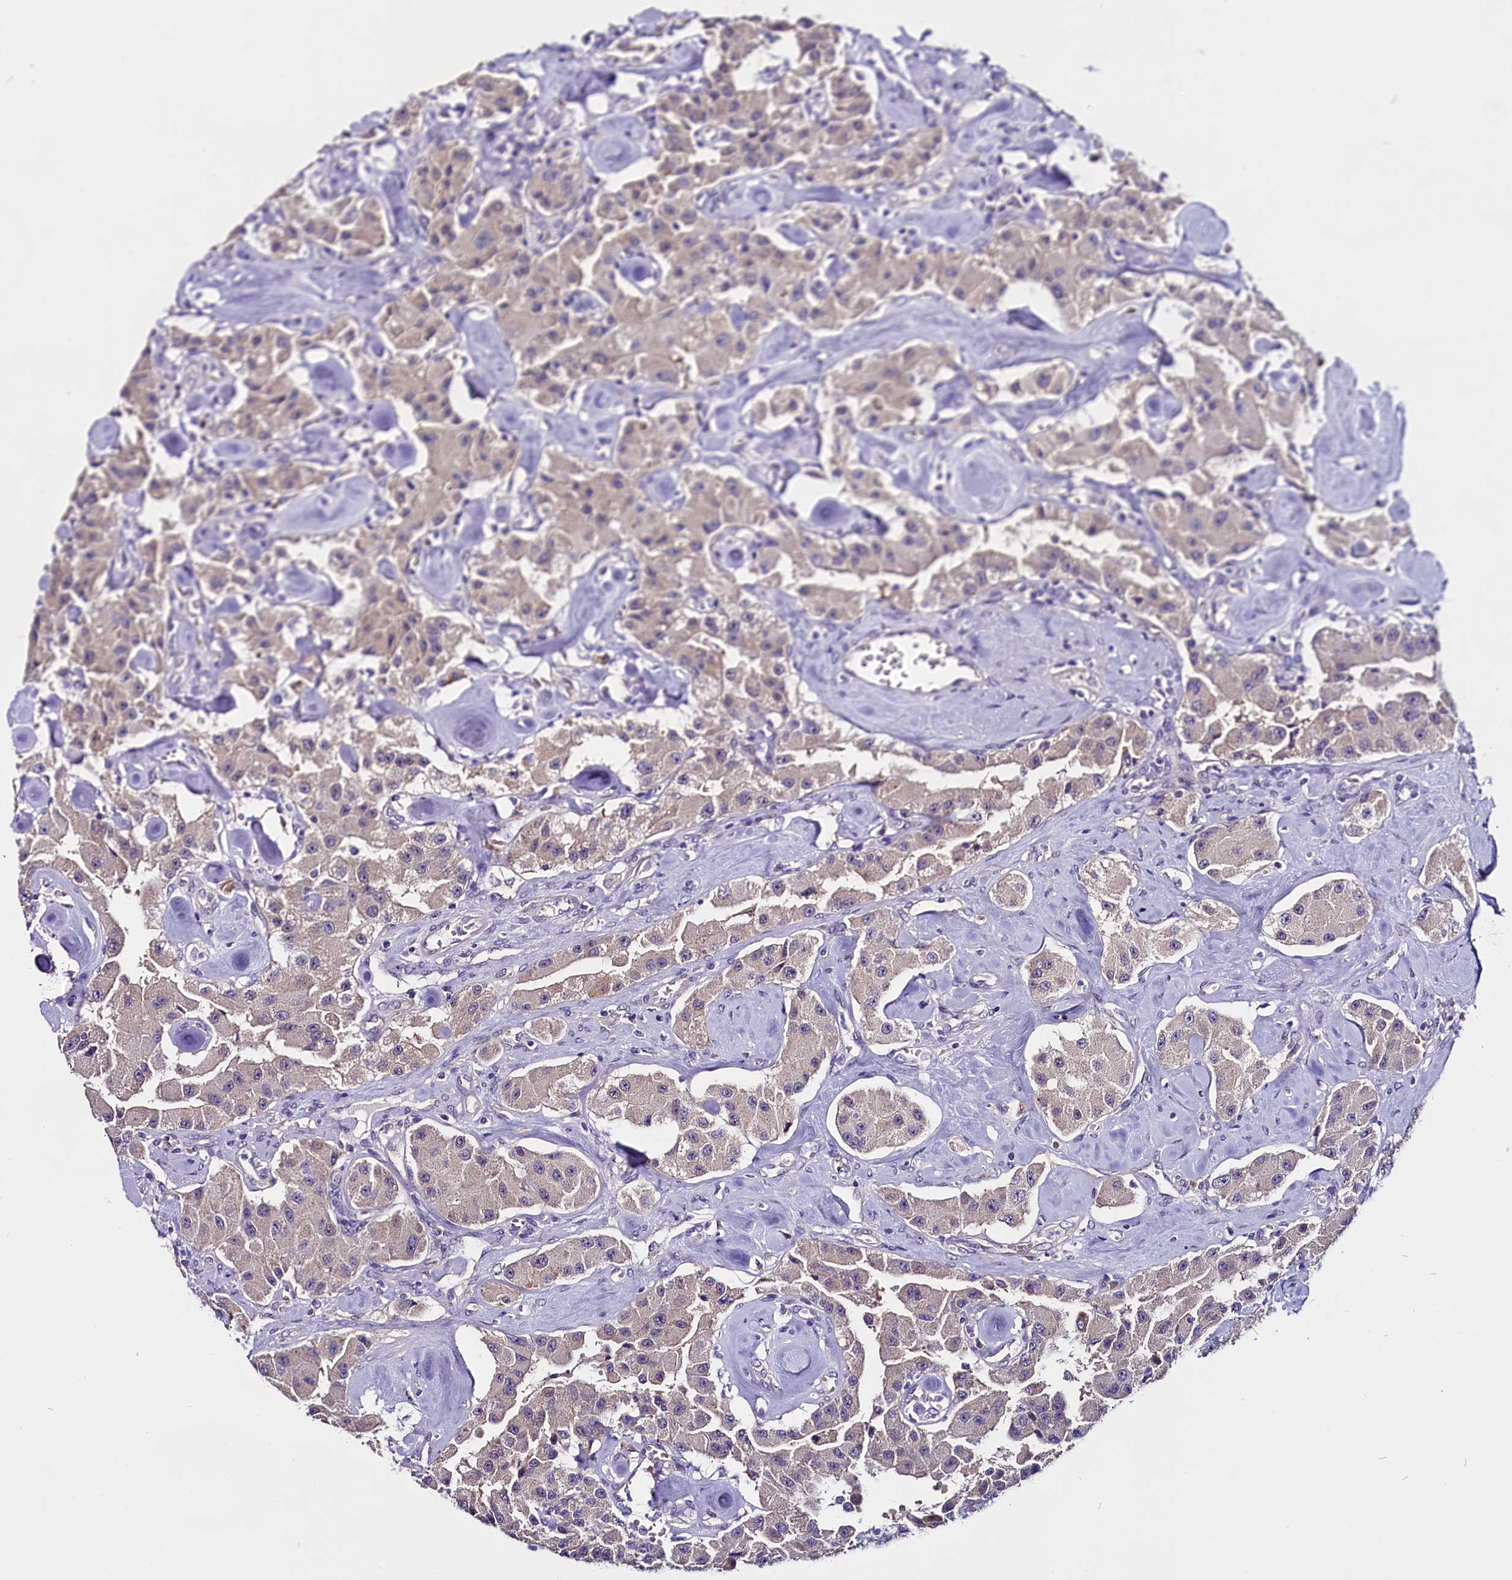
{"staining": {"intensity": "negative", "quantity": "none", "location": "none"}, "tissue": "carcinoid", "cell_type": "Tumor cells", "image_type": "cancer", "snomed": [{"axis": "morphology", "description": "Carcinoid, malignant, NOS"}, {"axis": "topography", "description": "Pancreas"}], "caption": "High magnification brightfield microscopy of carcinoid stained with DAB (3,3'-diaminobenzidine) (brown) and counterstained with hematoxylin (blue): tumor cells show no significant positivity.", "gene": "C9orf40", "patient": {"sex": "male", "age": 41}}